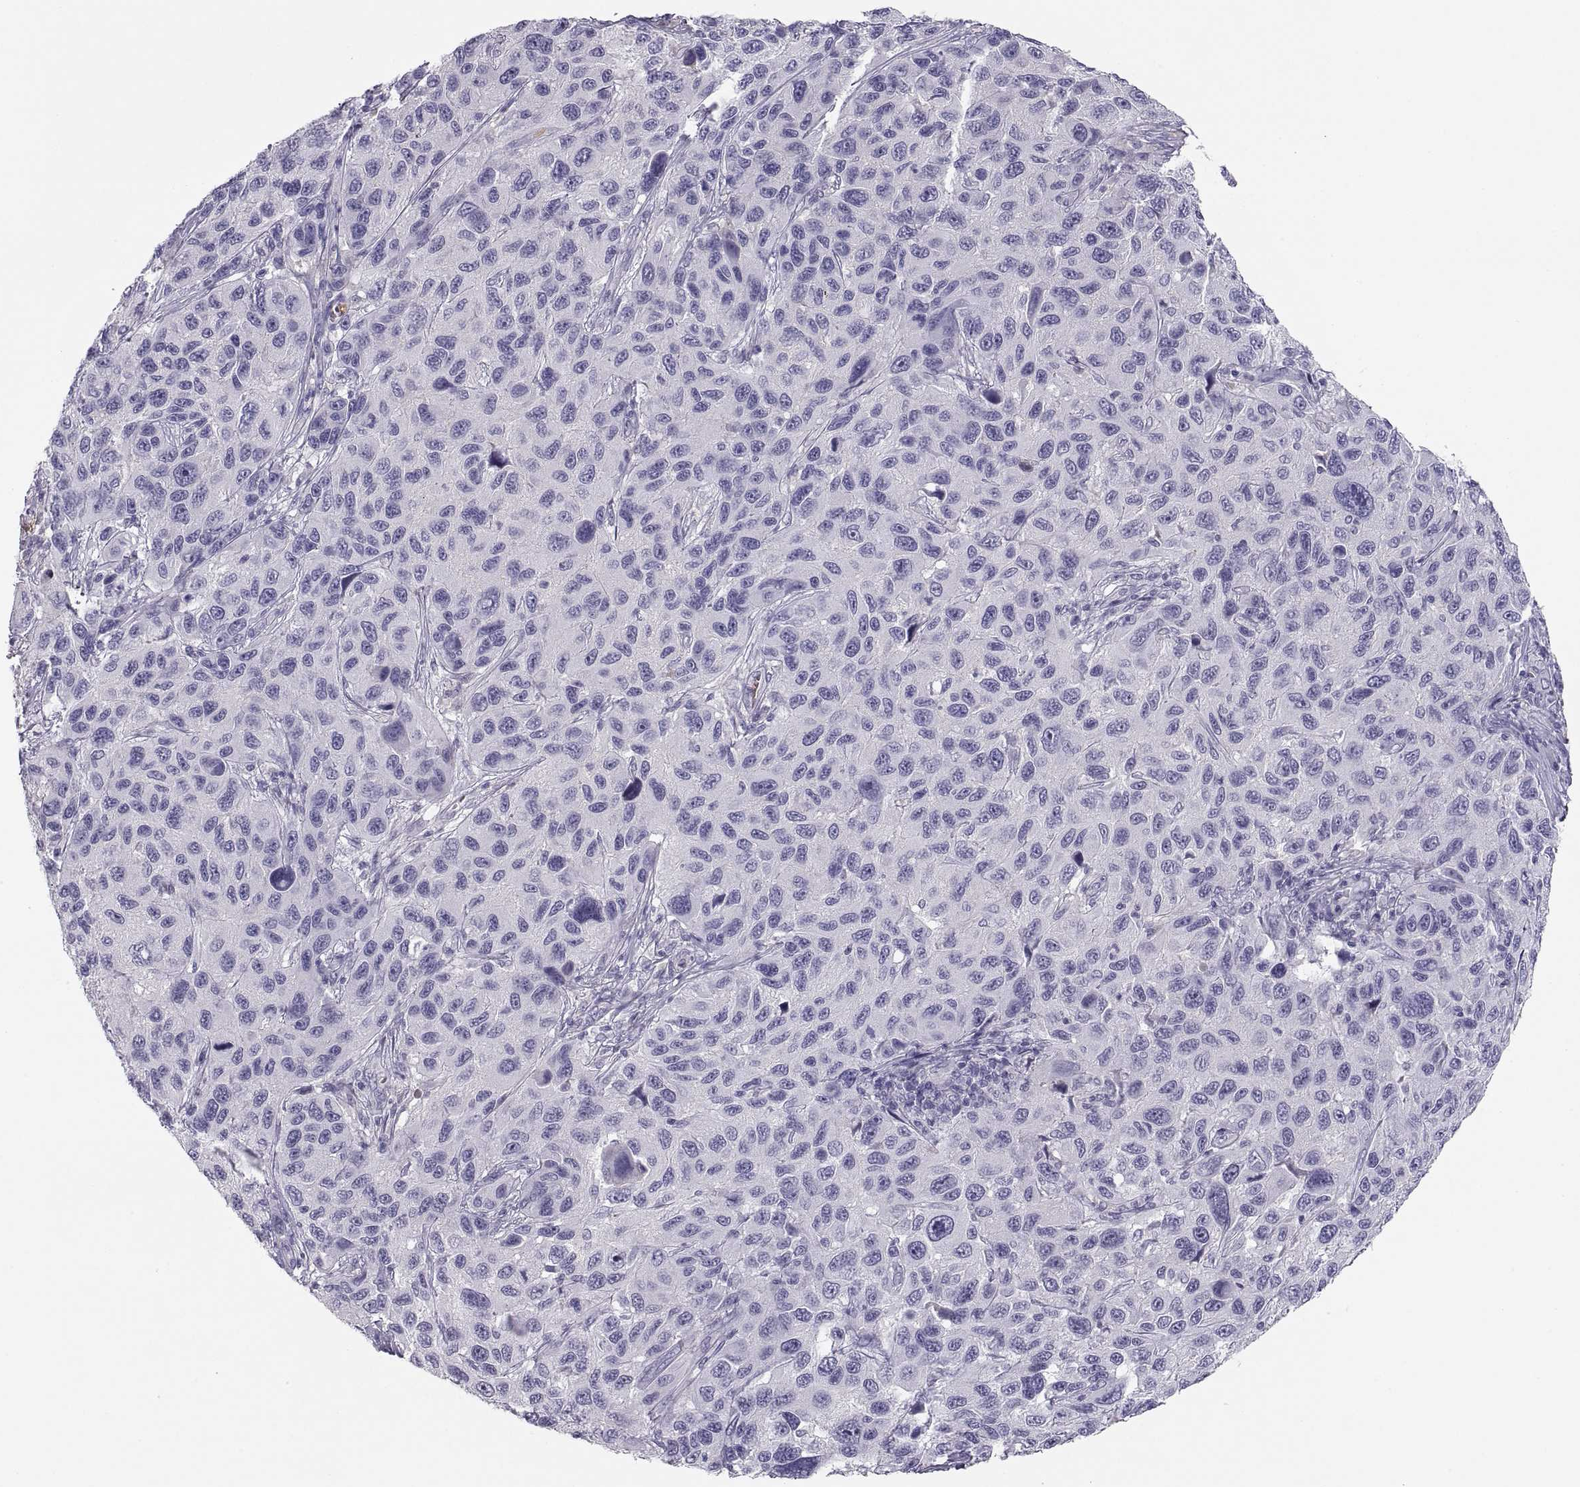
{"staining": {"intensity": "negative", "quantity": "none", "location": "none"}, "tissue": "melanoma", "cell_type": "Tumor cells", "image_type": "cancer", "snomed": [{"axis": "morphology", "description": "Malignant melanoma, NOS"}, {"axis": "topography", "description": "Skin"}], "caption": "Immunohistochemical staining of human melanoma shows no significant positivity in tumor cells. Nuclei are stained in blue.", "gene": "MAGEB2", "patient": {"sex": "male", "age": 53}}